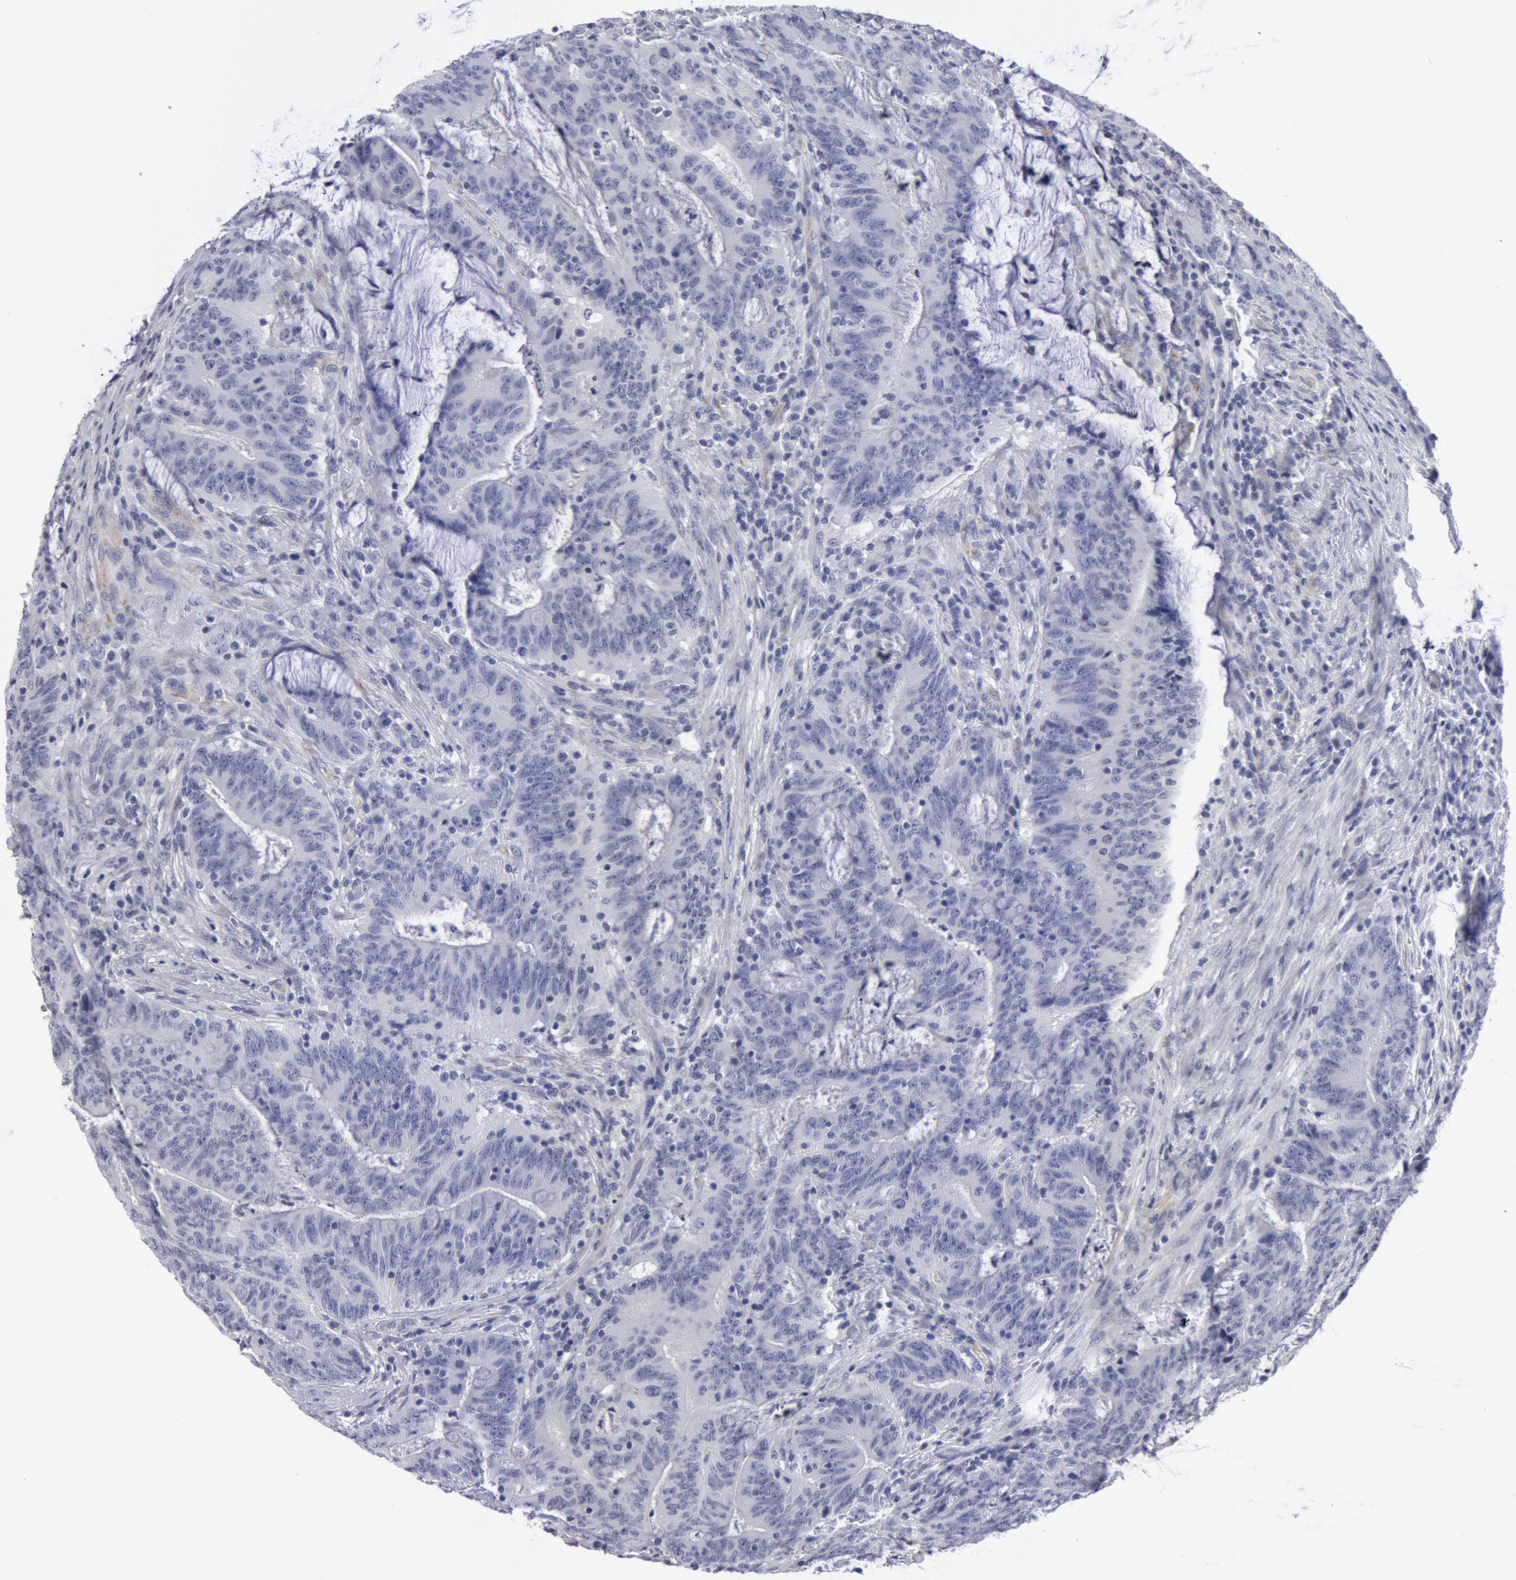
{"staining": {"intensity": "negative", "quantity": "none", "location": "none"}, "tissue": "colorectal cancer", "cell_type": "Tumor cells", "image_type": "cancer", "snomed": [{"axis": "morphology", "description": "Adenocarcinoma, NOS"}, {"axis": "topography", "description": "Colon"}], "caption": "This is an IHC histopathology image of human colorectal adenocarcinoma. There is no staining in tumor cells.", "gene": "SMC1B", "patient": {"sex": "male", "age": 54}}